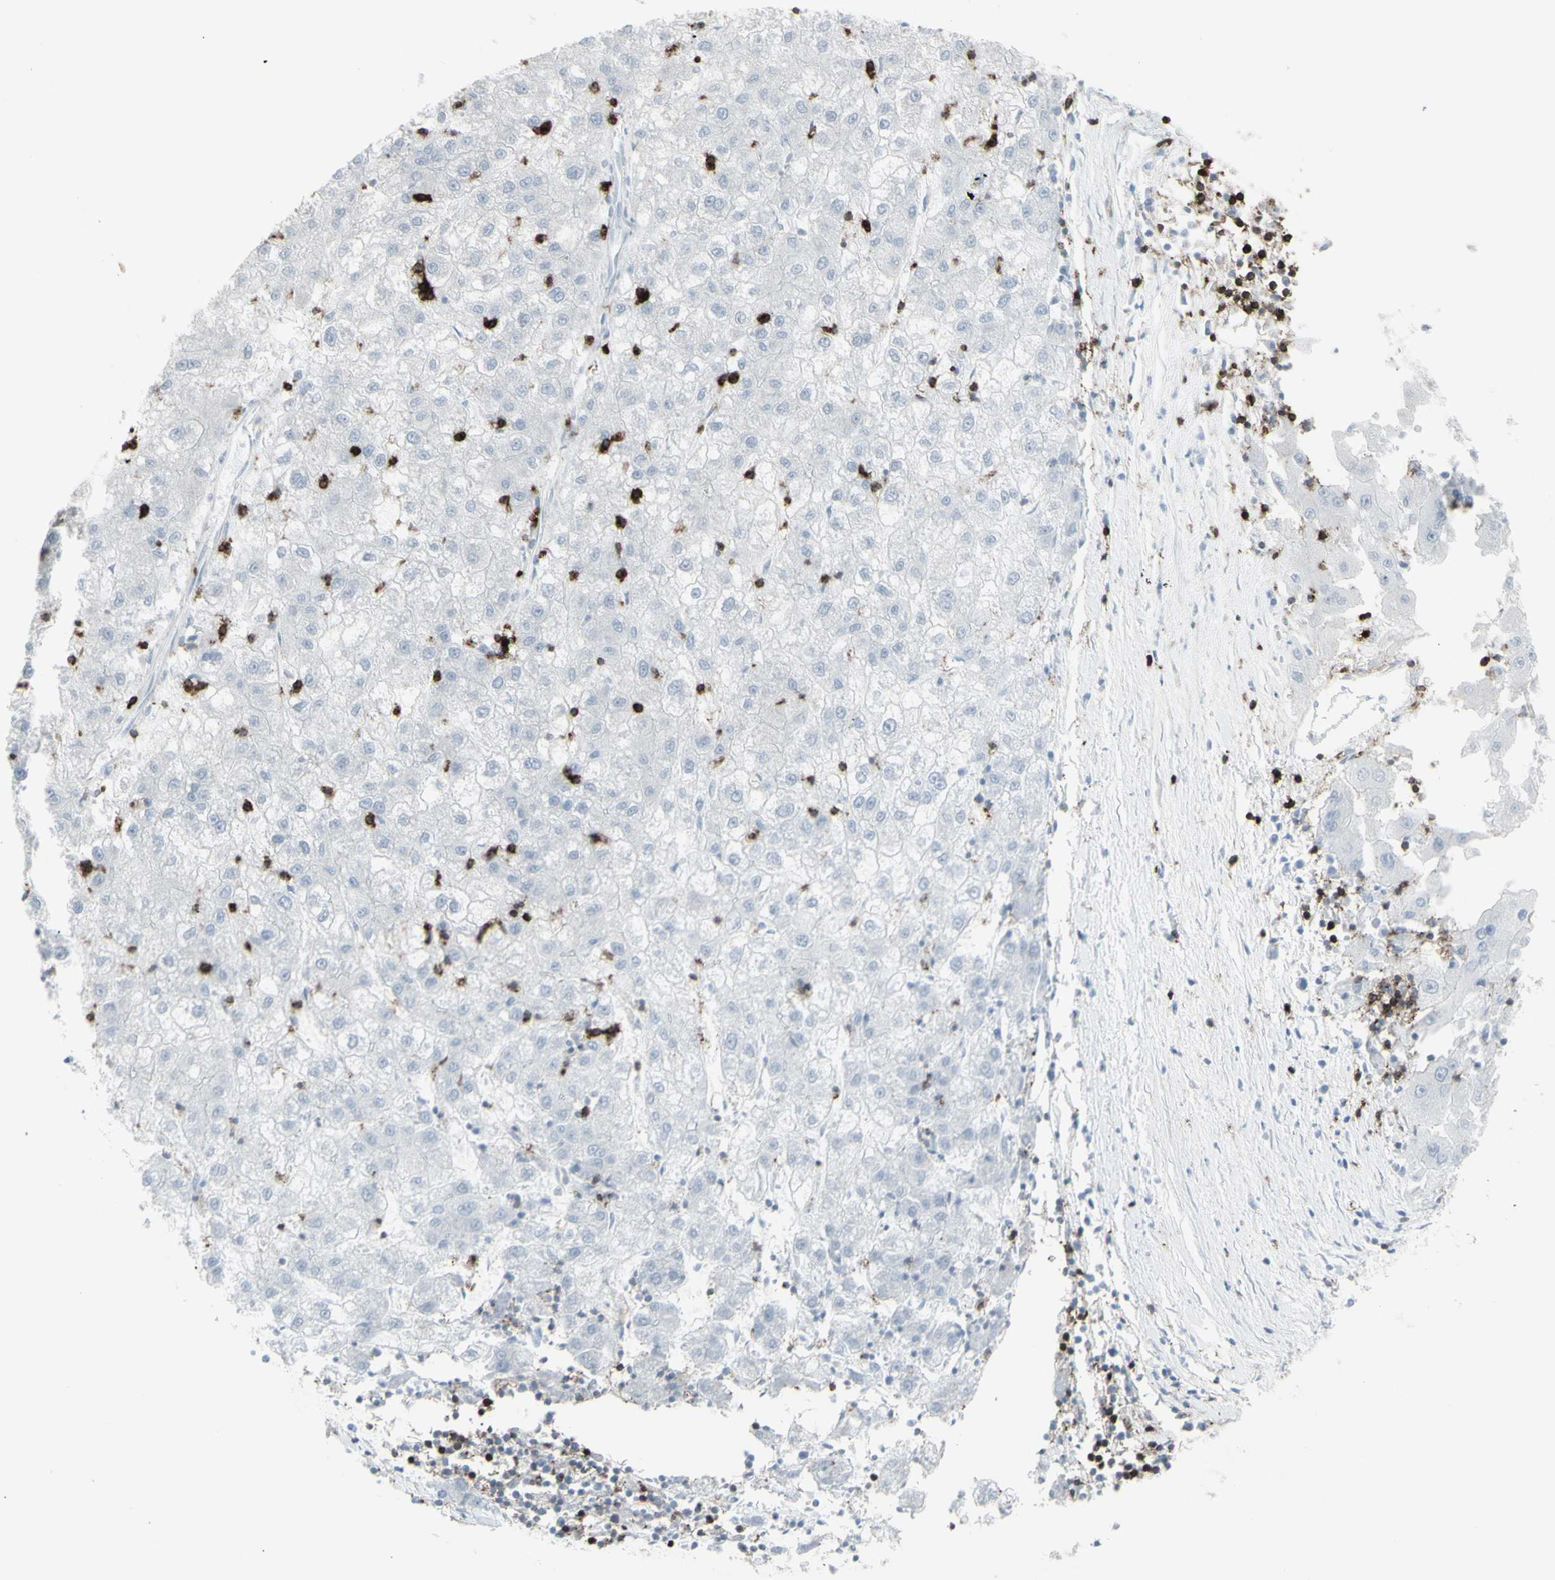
{"staining": {"intensity": "negative", "quantity": "none", "location": "none"}, "tissue": "liver cancer", "cell_type": "Tumor cells", "image_type": "cancer", "snomed": [{"axis": "morphology", "description": "Carcinoma, Hepatocellular, NOS"}, {"axis": "topography", "description": "Liver"}], "caption": "Tumor cells are negative for brown protein staining in liver cancer. (DAB immunohistochemistry, high magnification).", "gene": "CD247", "patient": {"sex": "male", "age": 72}}